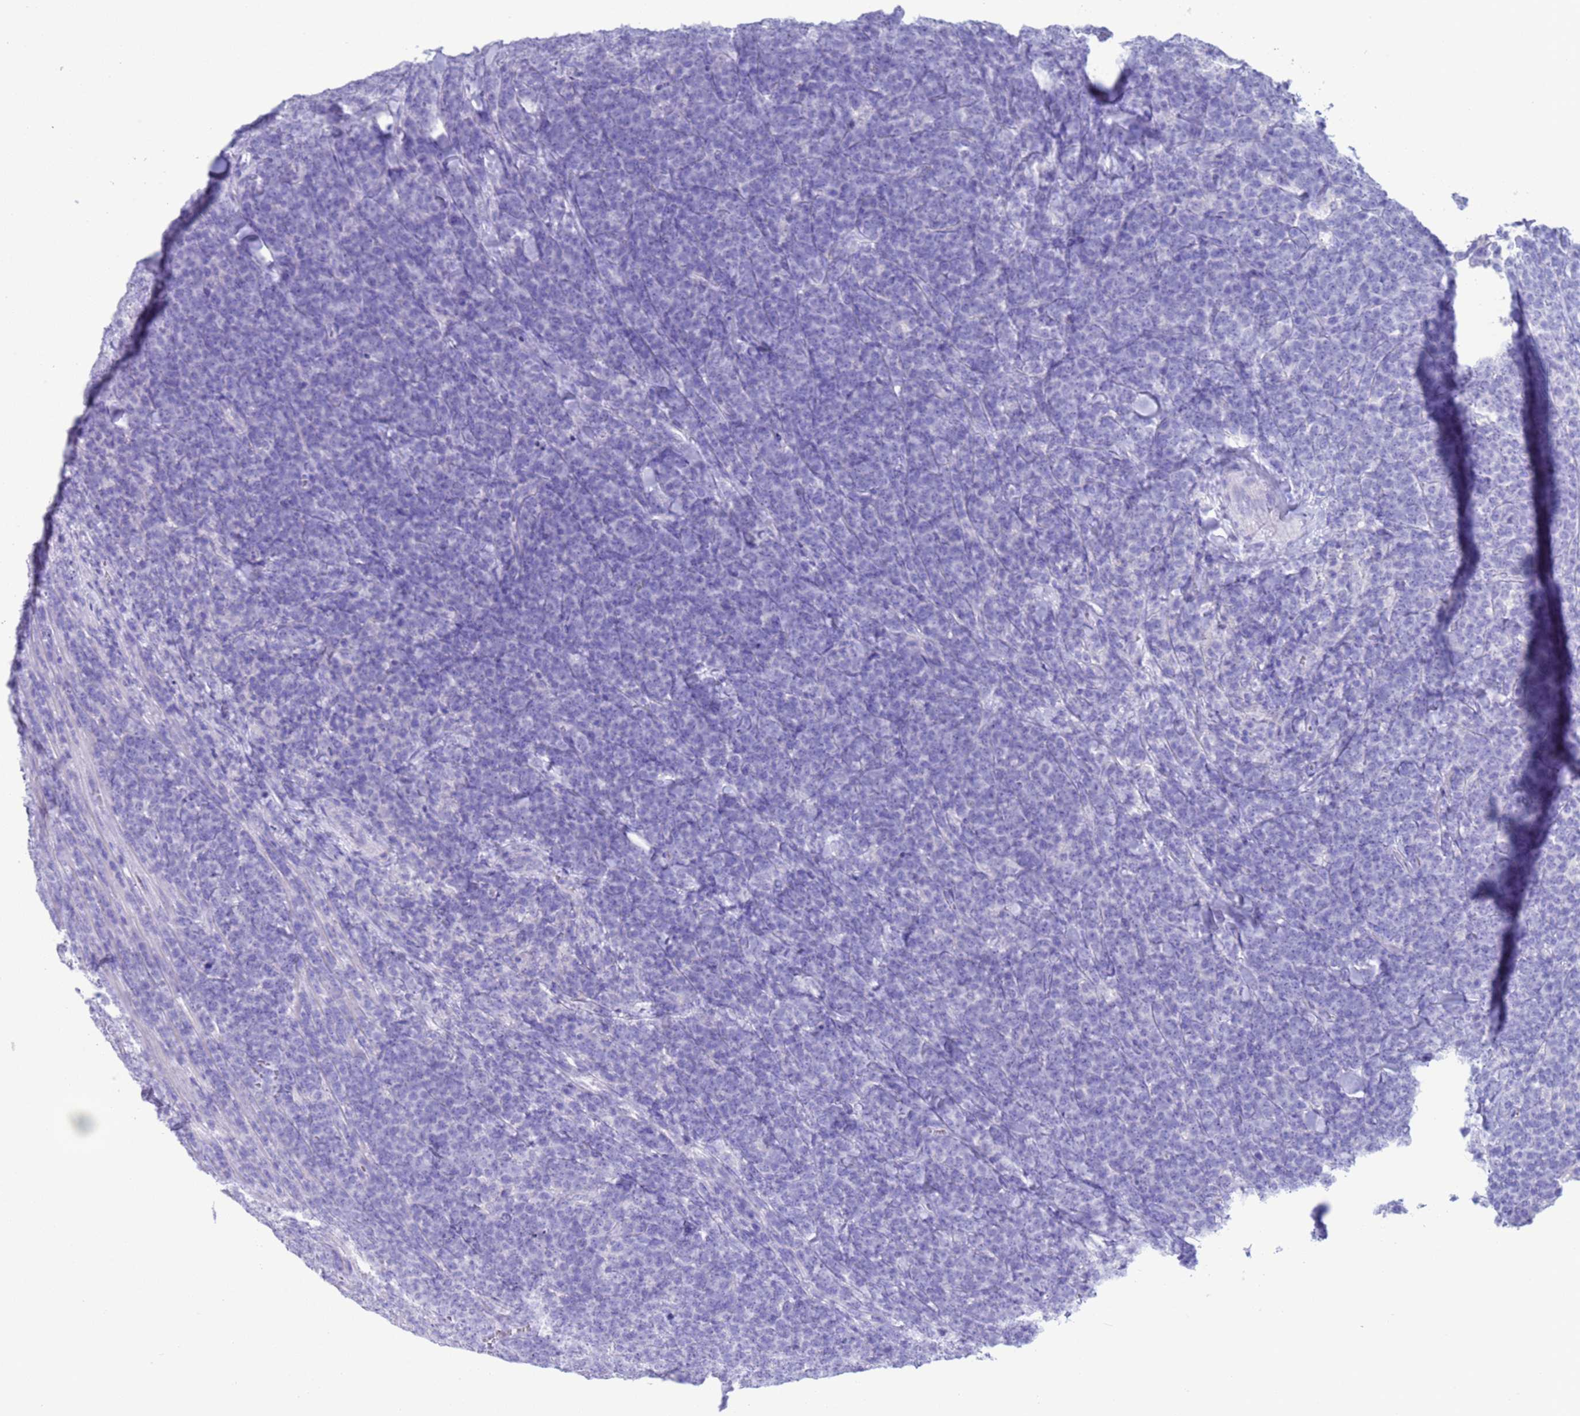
{"staining": {"intensity": "negative", "quantity": "none", "location": "none"}, "tissue": "lymphoma", "cell_type": "Tumor cells", "image_type": "cancer", "snomed": [{"axis": "morphology", "description": "Malignant lymphoma, non-Hodgkin's type, High grade"}, {"axis": "topography", "description": "Small intestine"}], "caption": "Immunohistochemistry image of neoplastic tissue: human lymphoma stained with DAB (3,3'-diaminobenzidine) demonstrates no significant protein positivity in tumor cells.", "gene": "GSTM1", "patient": {"sex": "male", "age": 8}}